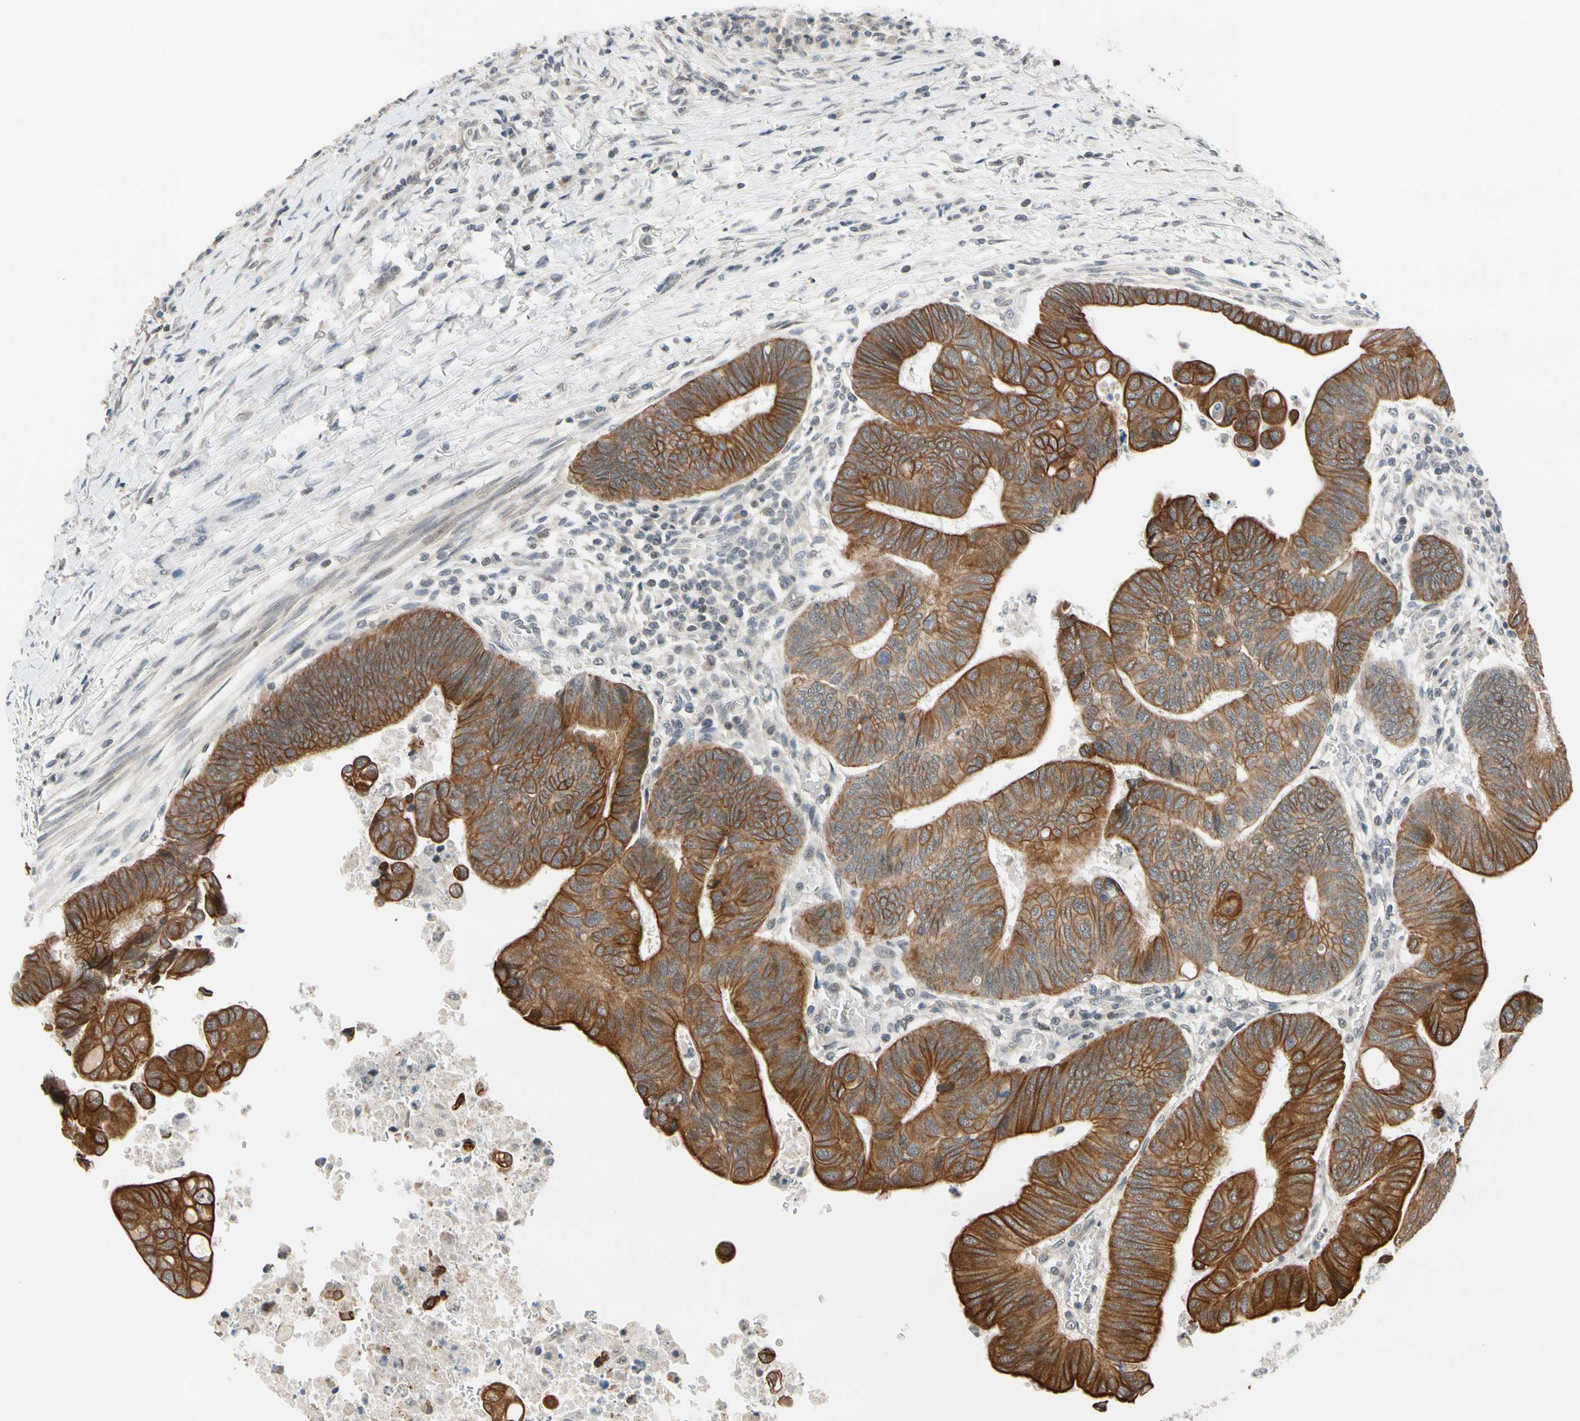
{"staining": {"intensity": "strong", "quantity": ">75%", "location": "cytoplasmic/membranous"}, "tissue": "colorectal cancer", "cell_type": "Tumor cells", "image_type": "cancer", "snomed": [{"axis": "morphology", "description": "Normal tissue, NOS"}, {"axis": "morphology", "description": "Adenocarcinoma, NOS"}, {"axis": "topography", "description": "Rectum"}, {"axis": "topography", "description": "Peripheral nerve tissue"}], "caption": "Tumor cells demonstrate high levels of strong cytoplasmic/membranous positivity in about >75% of cells in human colorectal adenocarcinoma.", "gene": "TAF12", "patient": {"sex": "male", "age": 92}}